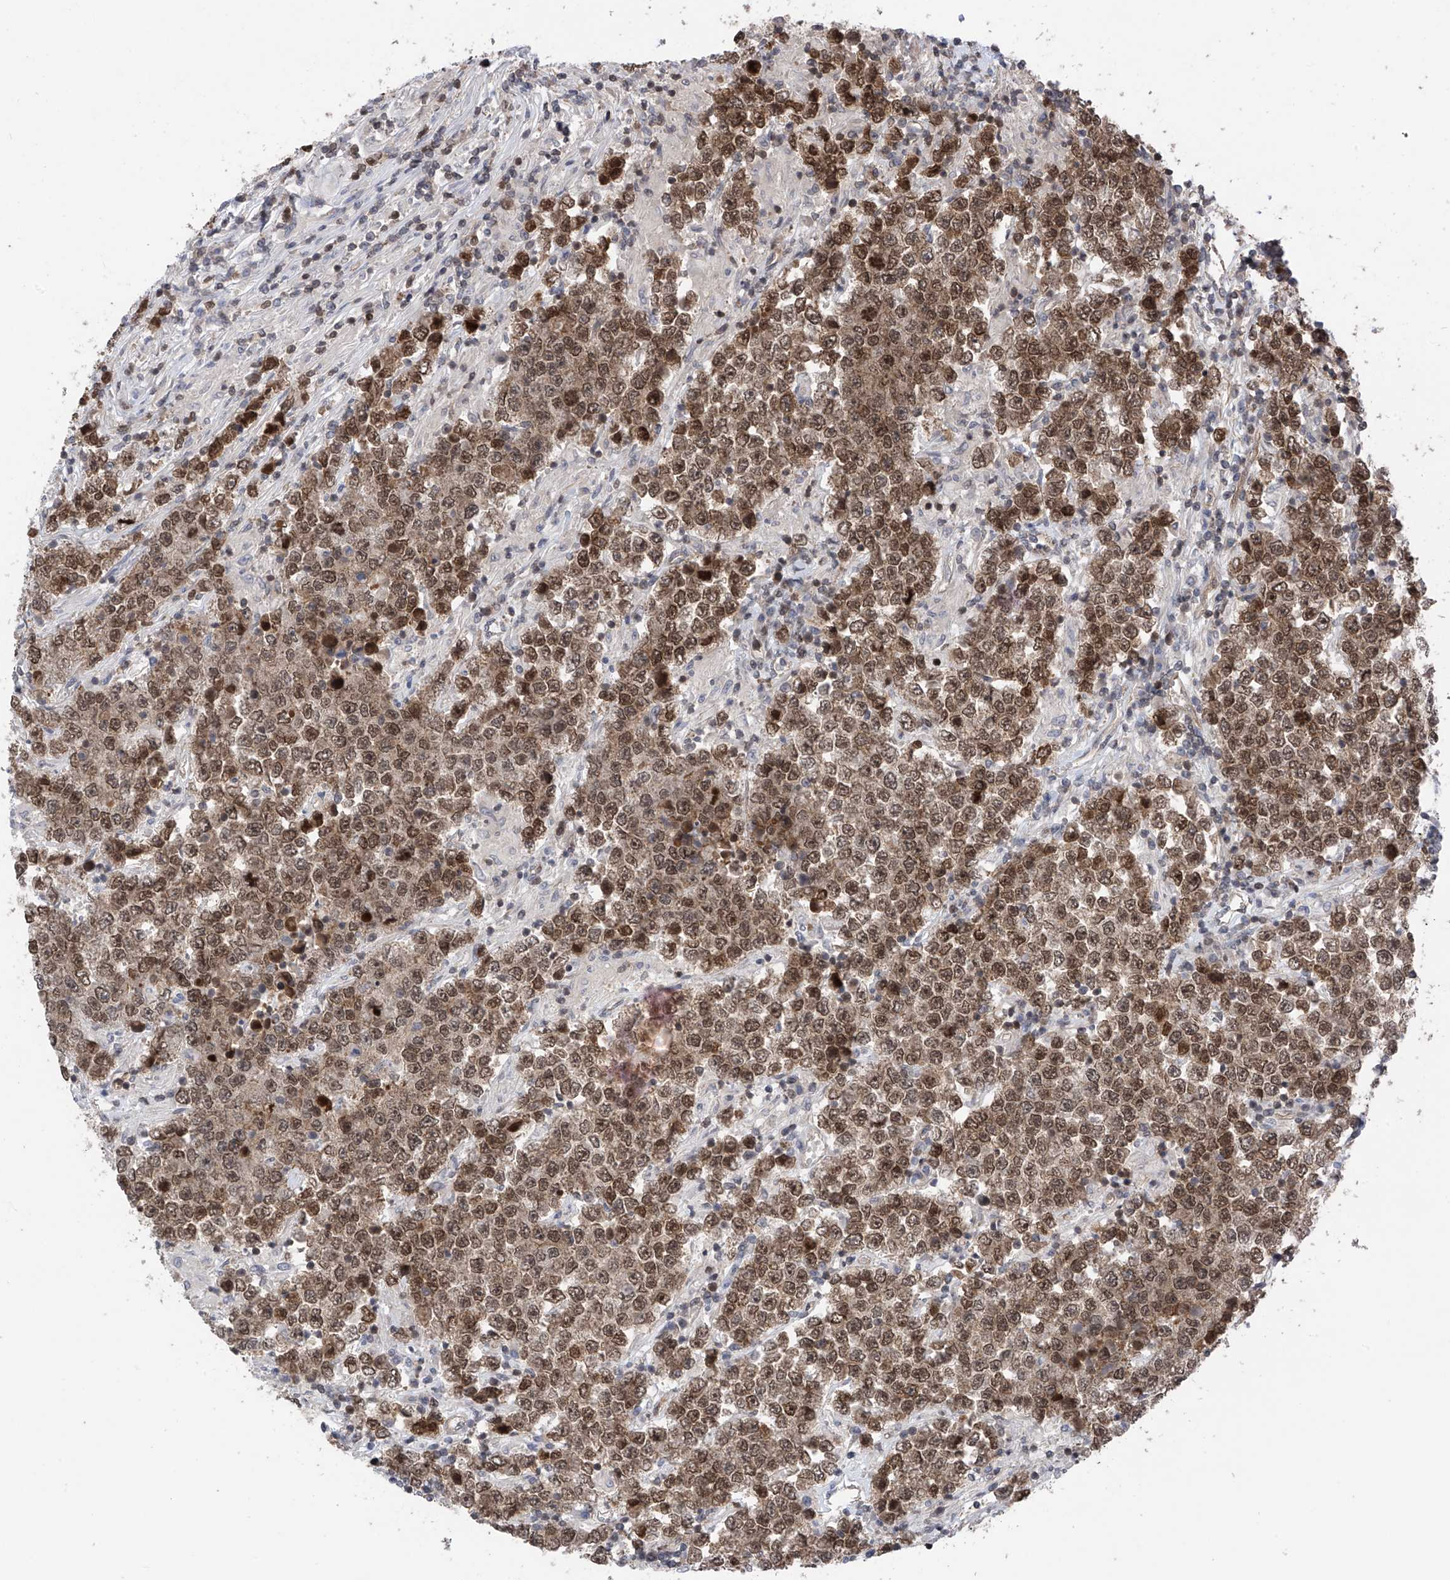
{"staining": {"intensity": "moderate", "quantity": ">75%", "location": "cytoplasmic/membranous,nuclear"}, "tissue": "testis cancer", "cell_type": "Tumor cells", "image_type": "cancer", "snomed": [{"axis": "morphology", "description": "Normal tissue, NOS"}, {"axis": "morphology", "description": "Urothelial carcinoma, High grade"}, {"axis": "morphology", "description": "Seminoma, NOS"}, {"axis": "morphology", "description": "Carcinoma, Embryonal, NOS"}, {"axis": "topography", "description": "Urinary bladder"}, {"axis": "topography", "description": "Testis"}], "caption": "The immunohistochemical stain labels moderate cytoplasmic/membranous and nuclear expression in tumor cells of seminoma (testis) tissue.", "gene": "DNAJC9", "patient": {"sex": "male", "age": 41}}